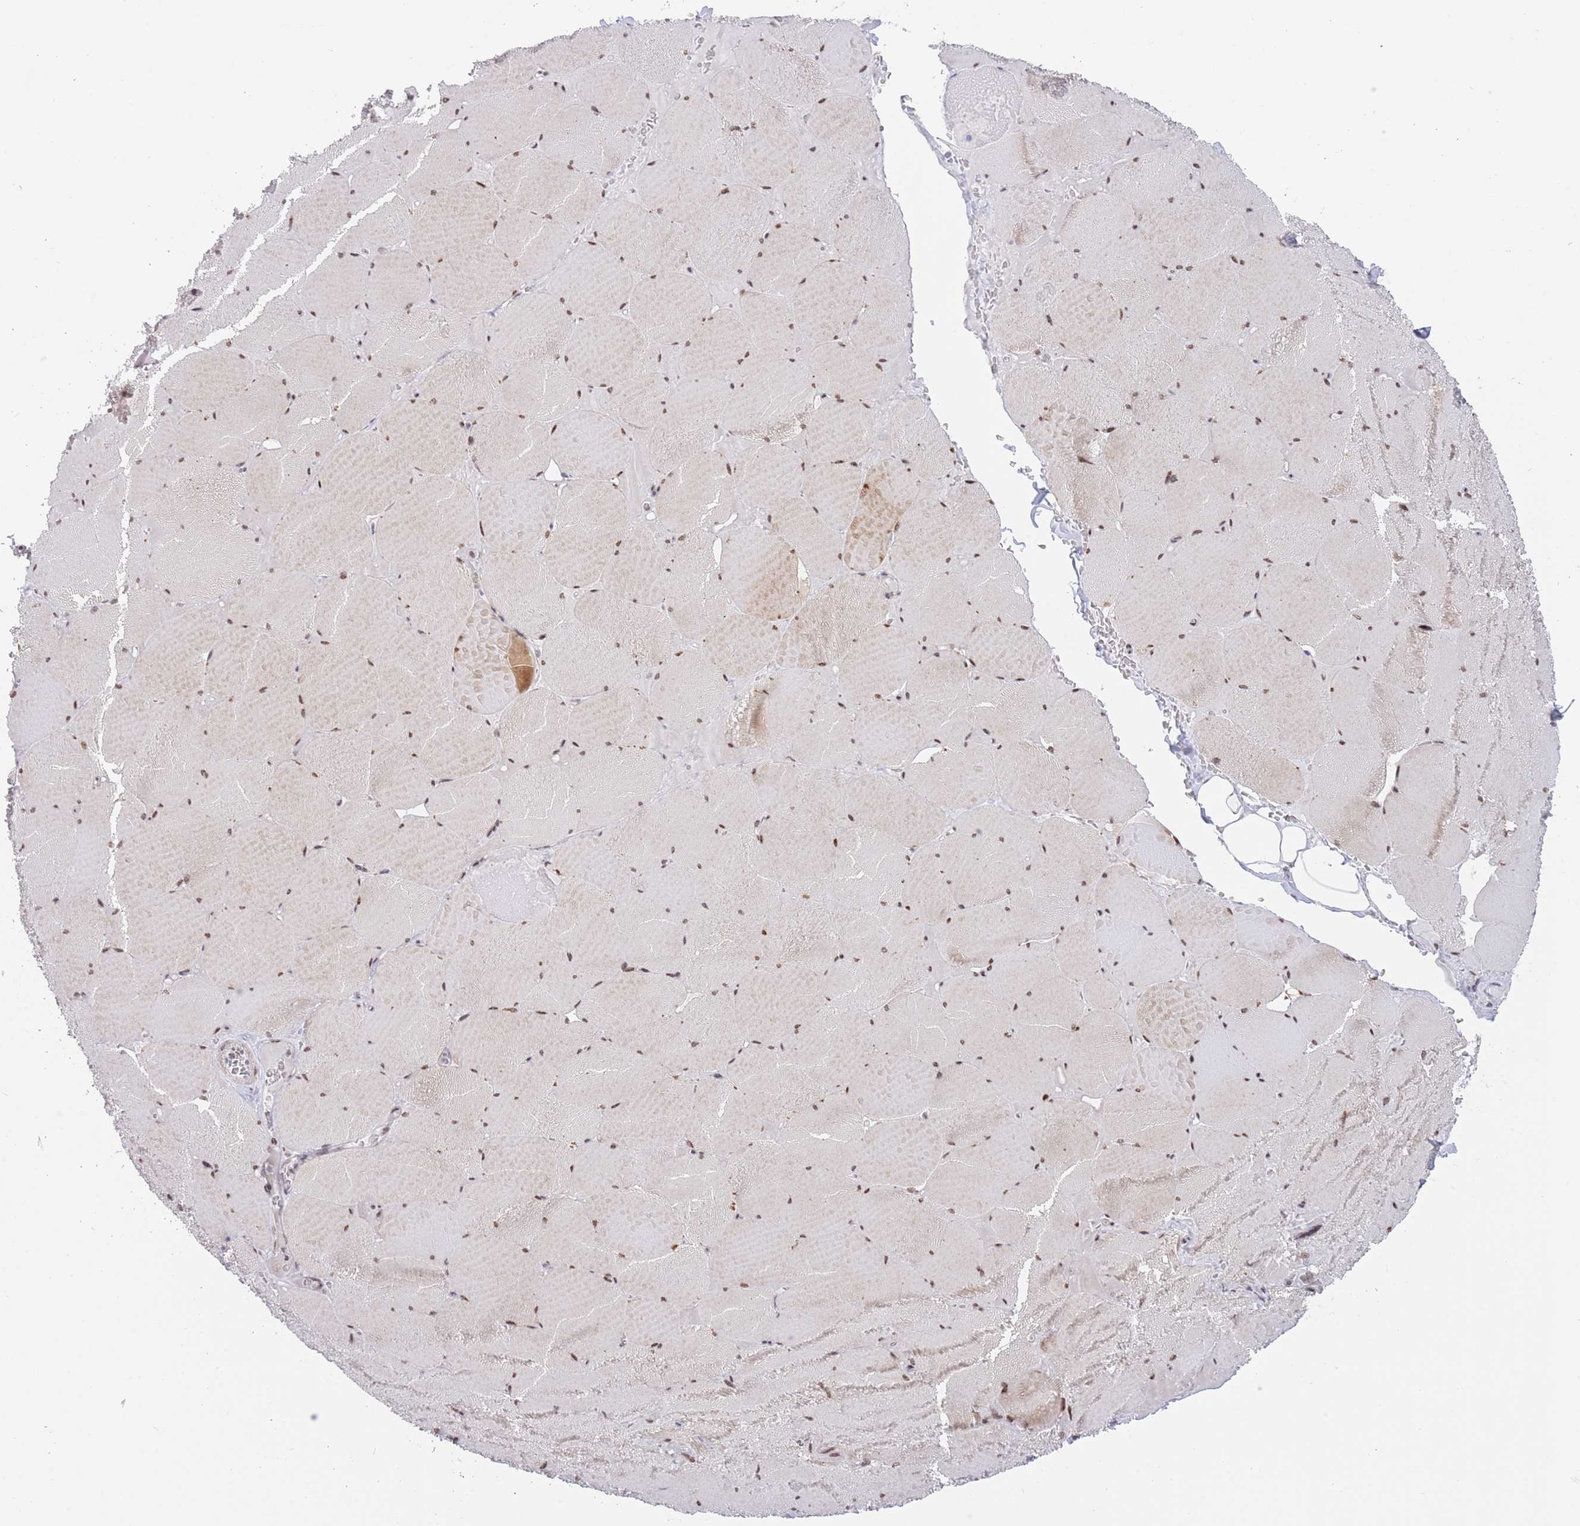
{"staining": {"intensity": "moderate", "quantity": "25%-75%", "location": "cytoplasmic/membranous,nuclear"}, "tissue": "skeletal muscle", "cell_type": "Myocytes", "image_type": "normal", "snomed": [{"axis": "morphology", "description": "Normal tissue, NOS"}, {"axis": "topography", "description": "Skeletal muscle"}, {"axis": "topography", "description": "Head-Neck"}], "caption": "This is a photomicrograph of IHC staining of normal skeletal muscle, which shows moderate positivity in the cytoplasmic/membranous,nuclear of myocytes.", "gene": "ZNF382", "patient": {"sex": "male", "age": 66}}